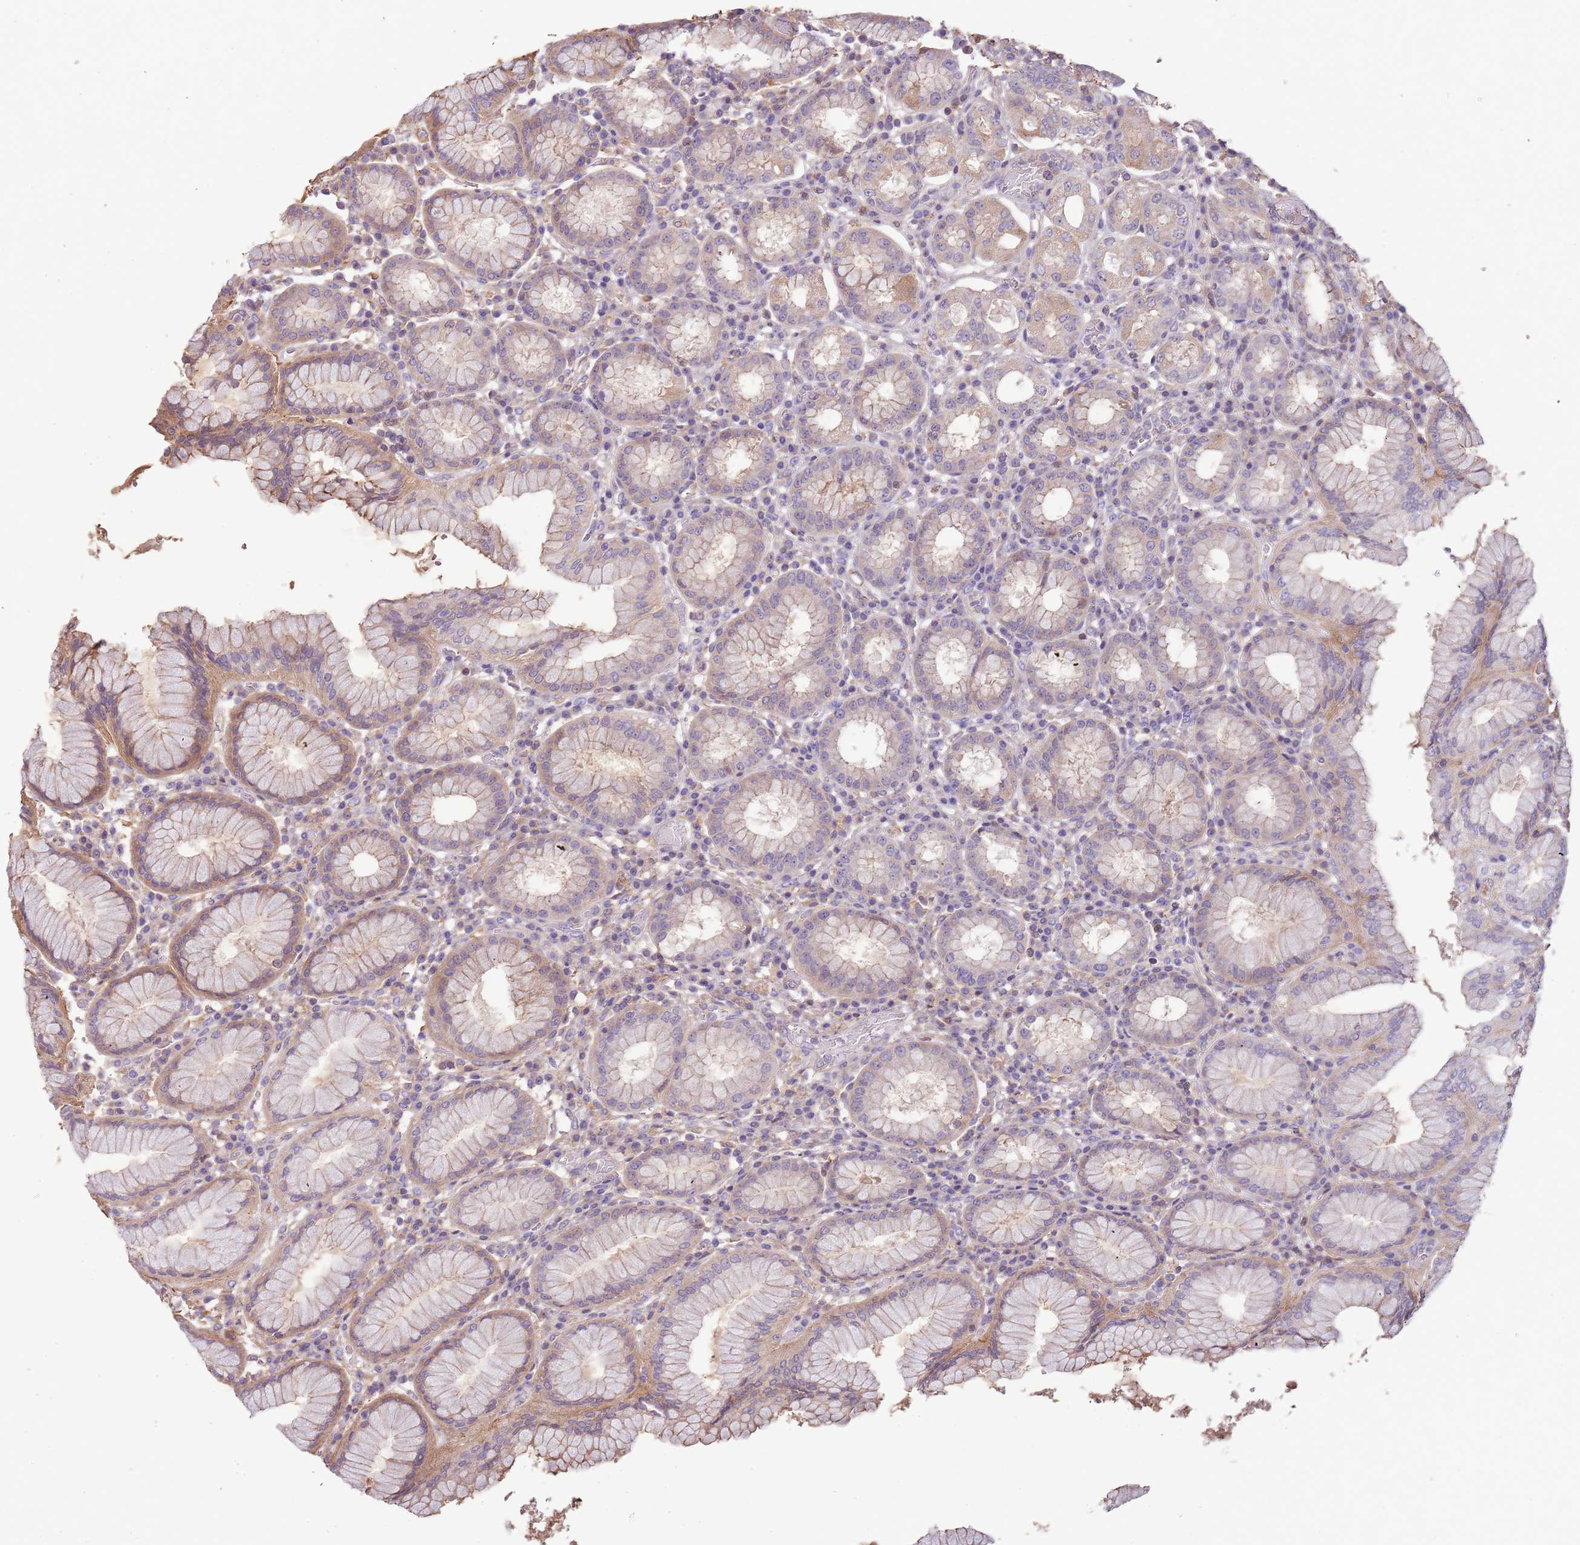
{"staining": {"intensity": "weak", "quantity": "<25%", "location": "cytoplasmic/membranous,nuclear"}, "tissue": "stomach", "cell_type": "Glandular cells", "image_type": "normal", "snomed": [{"axis": "morphology", "description": "Normal tissue, NOS"}, {"axis": "topography", "description": "Stomach"}, {"axis": "topography", "description": "Stomach, lower"}], "caption": "DAB (3,3'-diaminobenzidine) immunohistochemical staining of normal stomach shows no significant expression in glandular cells.", "gene": "FECH", "patient": {"sex": "female", "age": 56}}